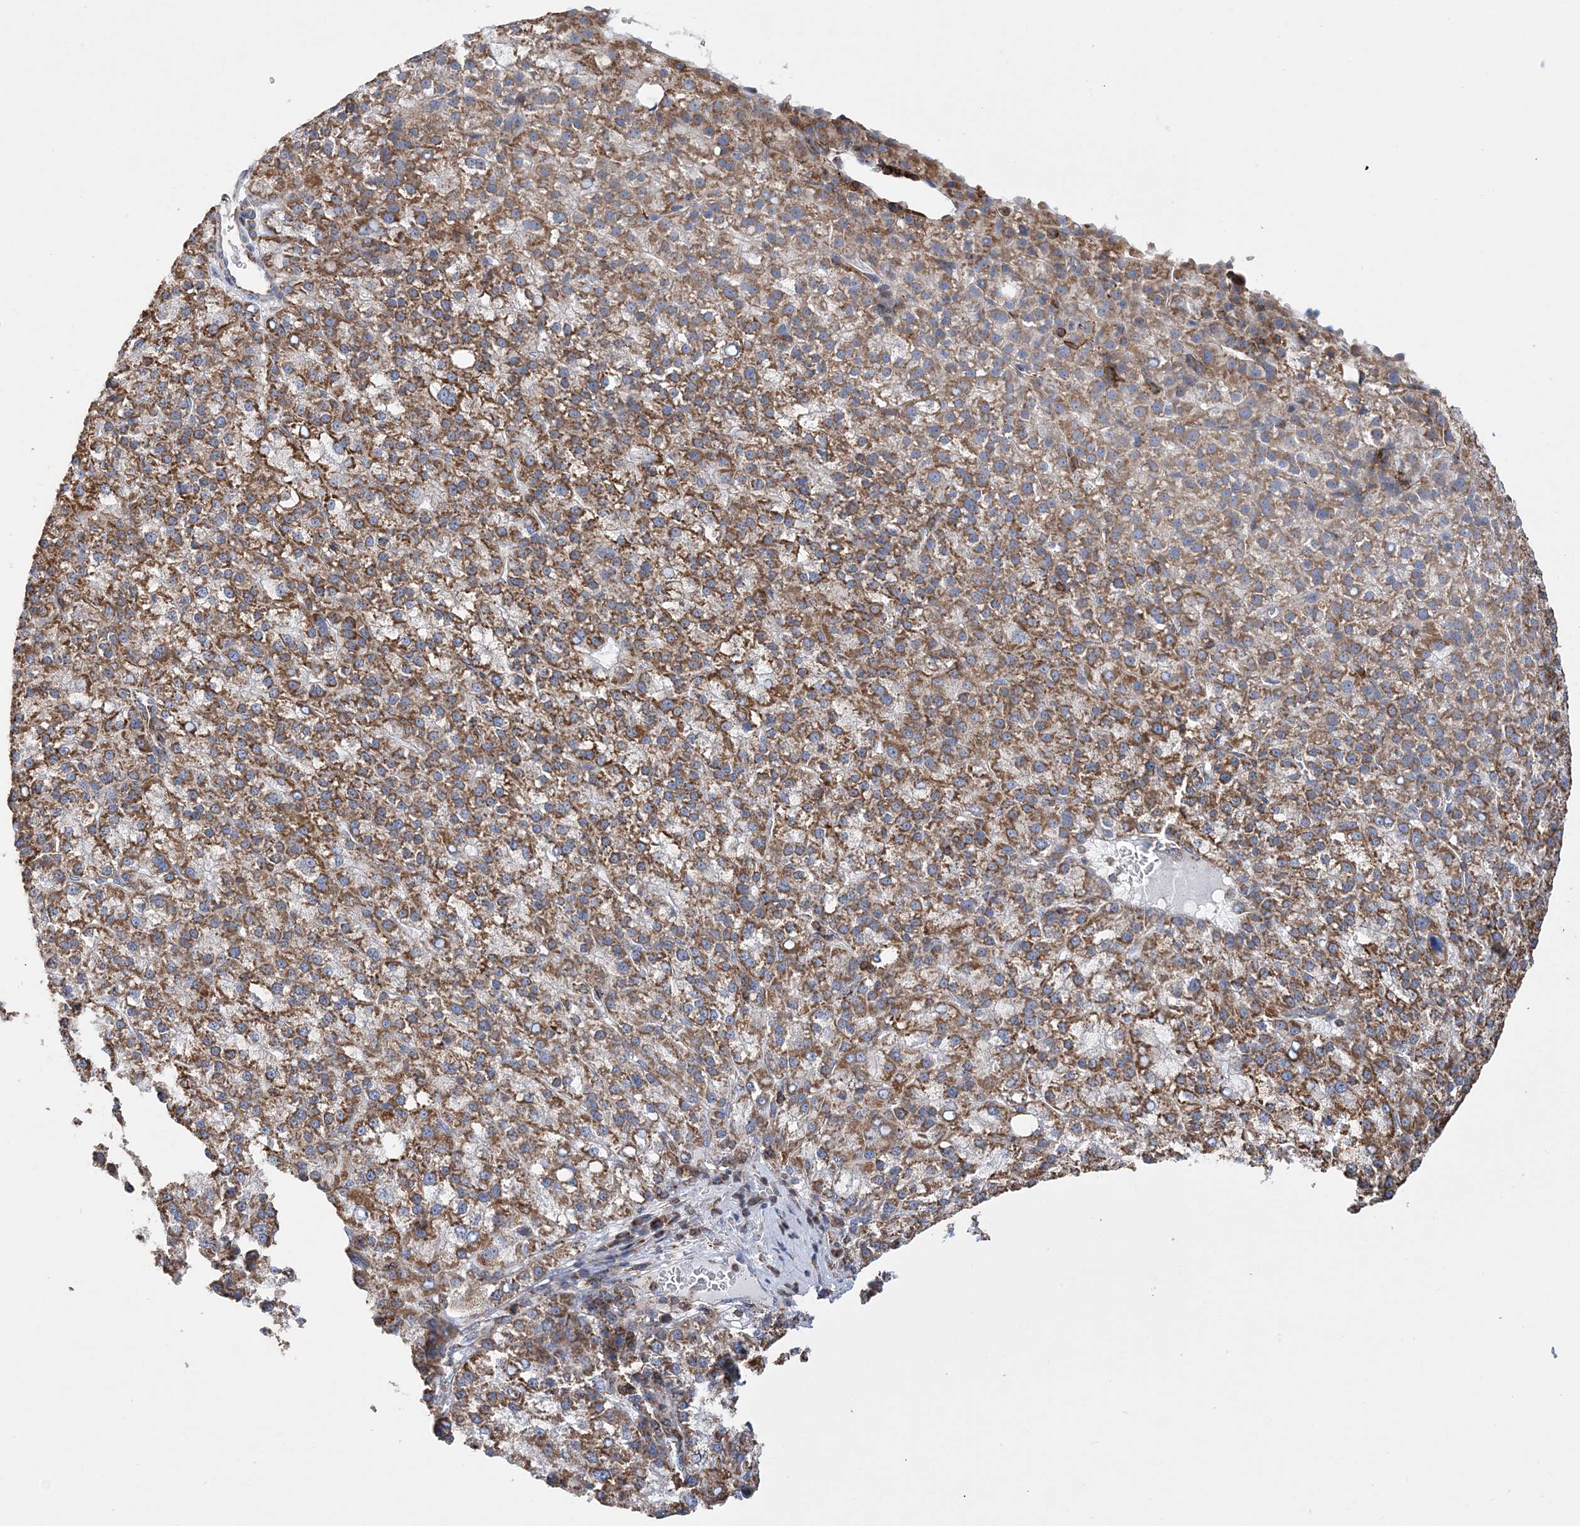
{"staining": {"intensity": "moderate", "quantity": ">75%", "location": "cytoplasmic/membranous"}, "tissue": "liver cancer", "cell_type": "Tumor cells", "image_type": "cancer", "snomed": [{"axis": "morphology", "description": "Carcinoma, Hepatocellular, NOS"}, {"axis": "topography", "description": "Liver"}], "caption": "Immunohistochemistry photomicrograph of human liver hepatocellular carcinoma stained for a protein (brown), which reveals medium levels of moderate cytoplasmic/membranous positivity in about >75% of tumor cells.", "gene": "TTC32", "patient": {"sex": "female", "age": 58}}